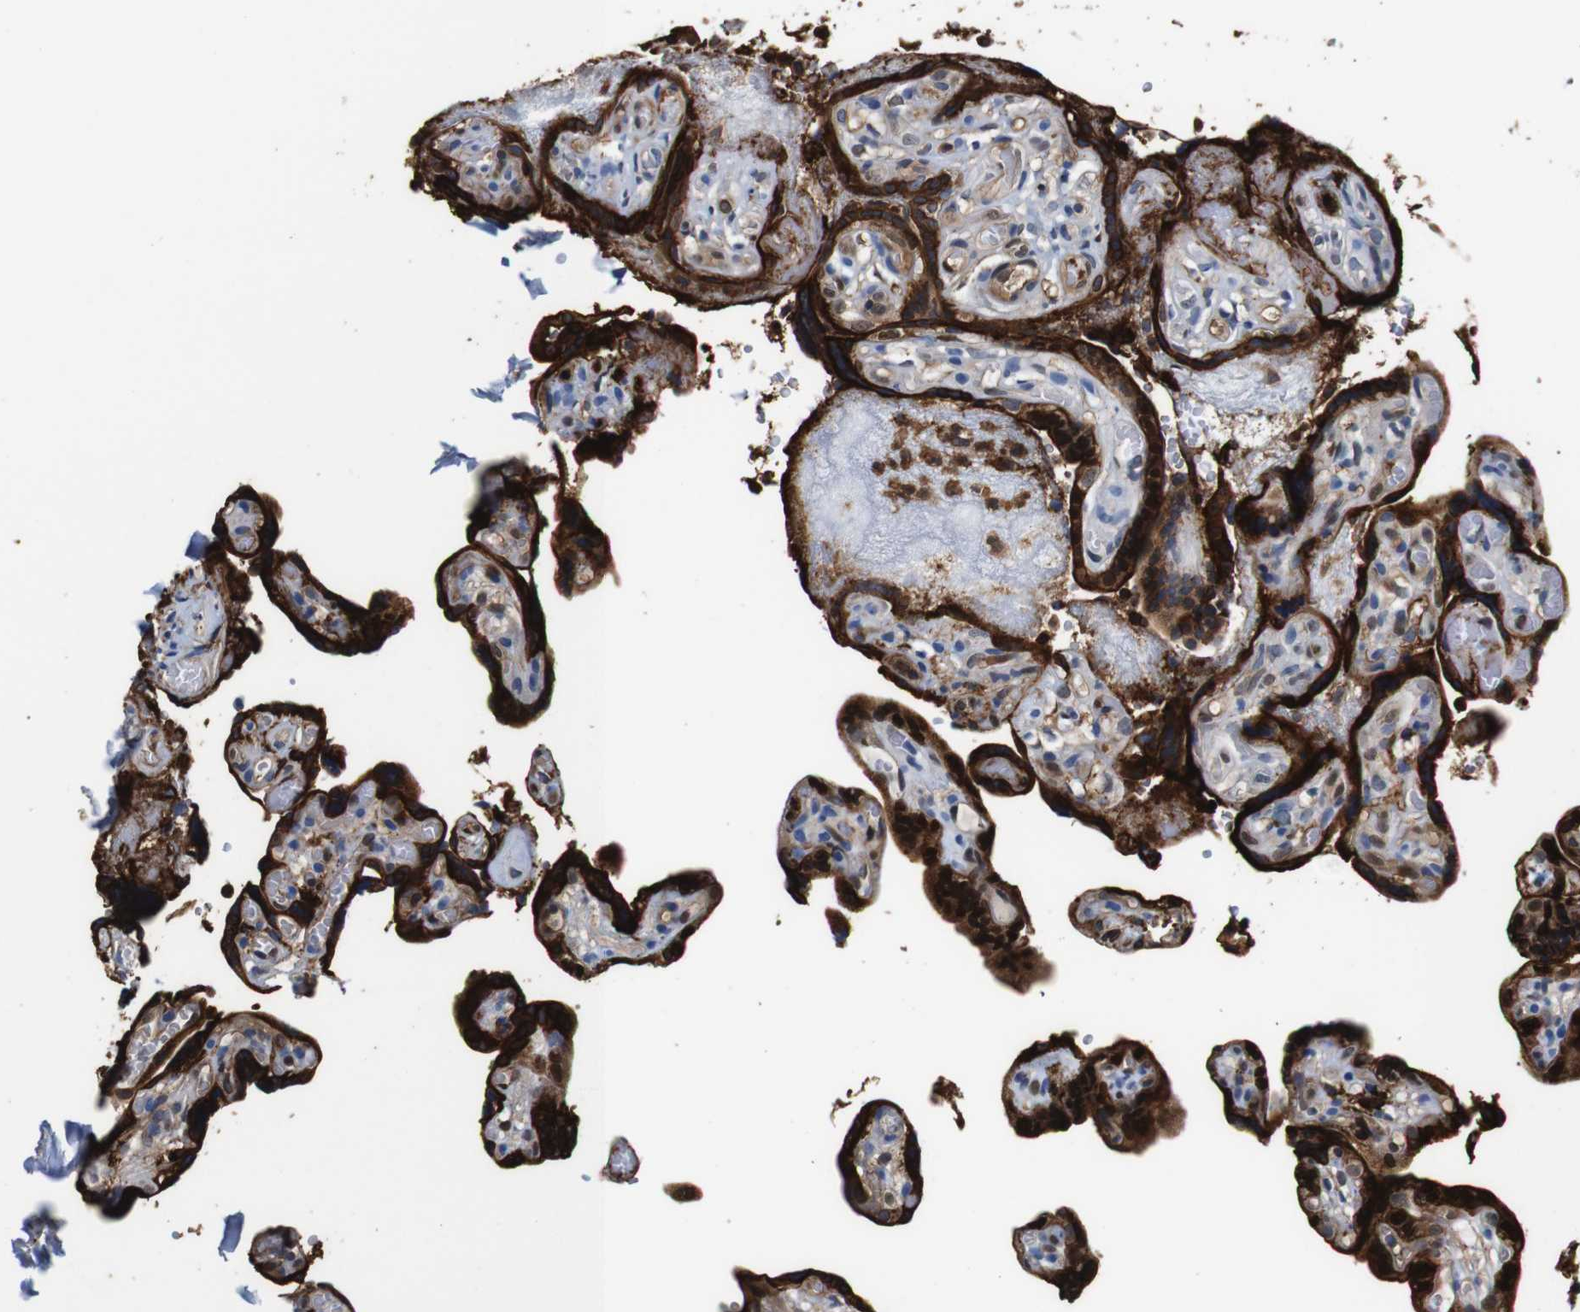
{"staining": {"intensity": "strong", "quantity": "25%-75%", "location": "cytoplasmic/membranous,nuclear"}, "tissue": "placenta", "cell_type": "Decidual cells", "image_type": "normal", "snomed": [{"axis": "morphology", "description": "Normal tissue, NOS"}, {"axis": "topography", "description": "Placenta"}], "caption": "A high amount of strong cytoplasmic/membranous,nuclear positivity is present in about 25%-75% of decidual cells in normal placenta. (Brightfield microscopy of DAB IHC at high magnification).", "gene": "ANXA1", "patient": {"sex": "female", "age": 30}}